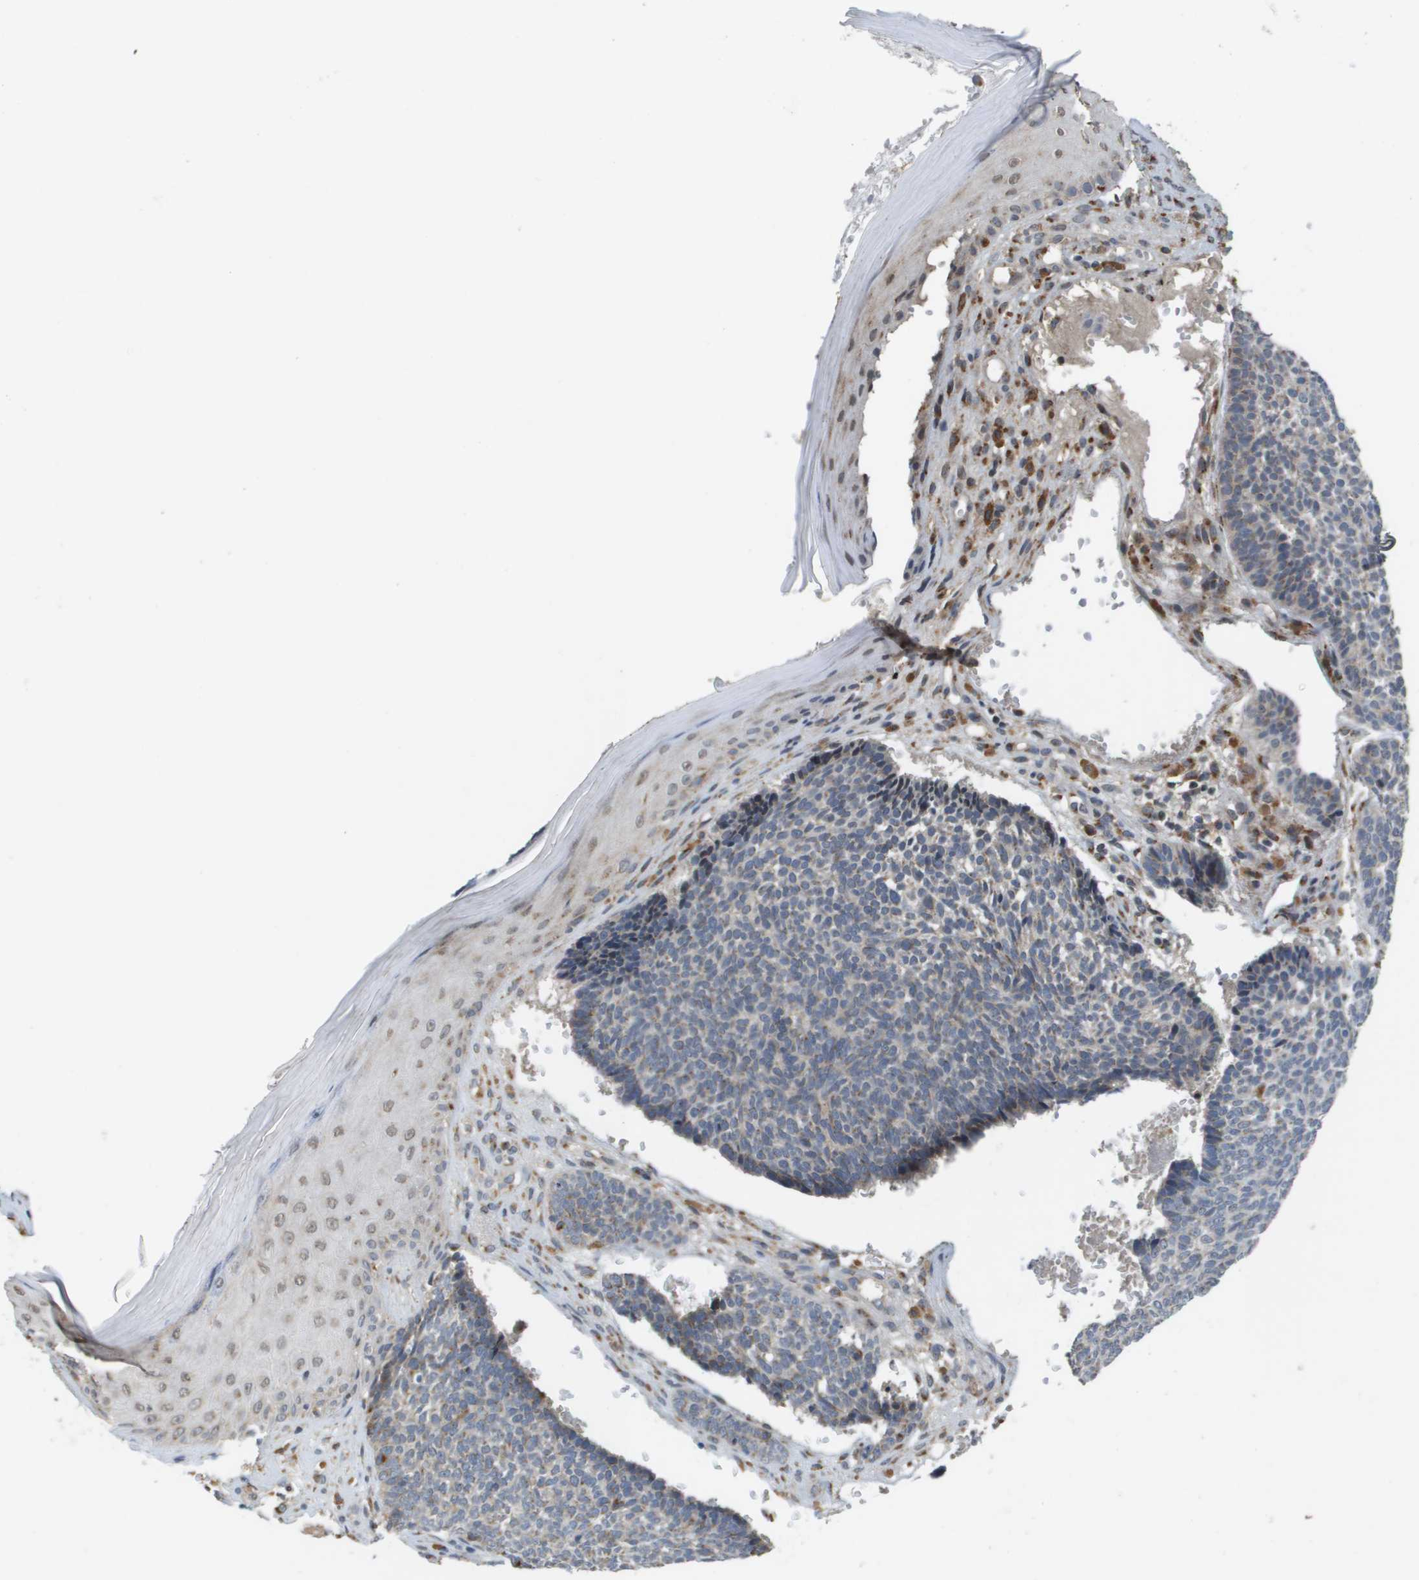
{"staining": {"intensity": "weak", "quantity": "<25%", "location": "cytoplasmic/membranous"}, "tissue": "skin cancer", "cell_type": "Tumor cells", "image_type": "cancer", "snomed": [{"axis": "morphology", "description": "Basal cell carcinoma"}, {"axis": "topography", "description": "Skin"}], "caption": "DAB immunohistochemical staining of skin basal cell carcinoma exhibits no significant positivity in tumor cells.", "gene": "PCK1", "patient": {"sex": "male", "age": 84}}